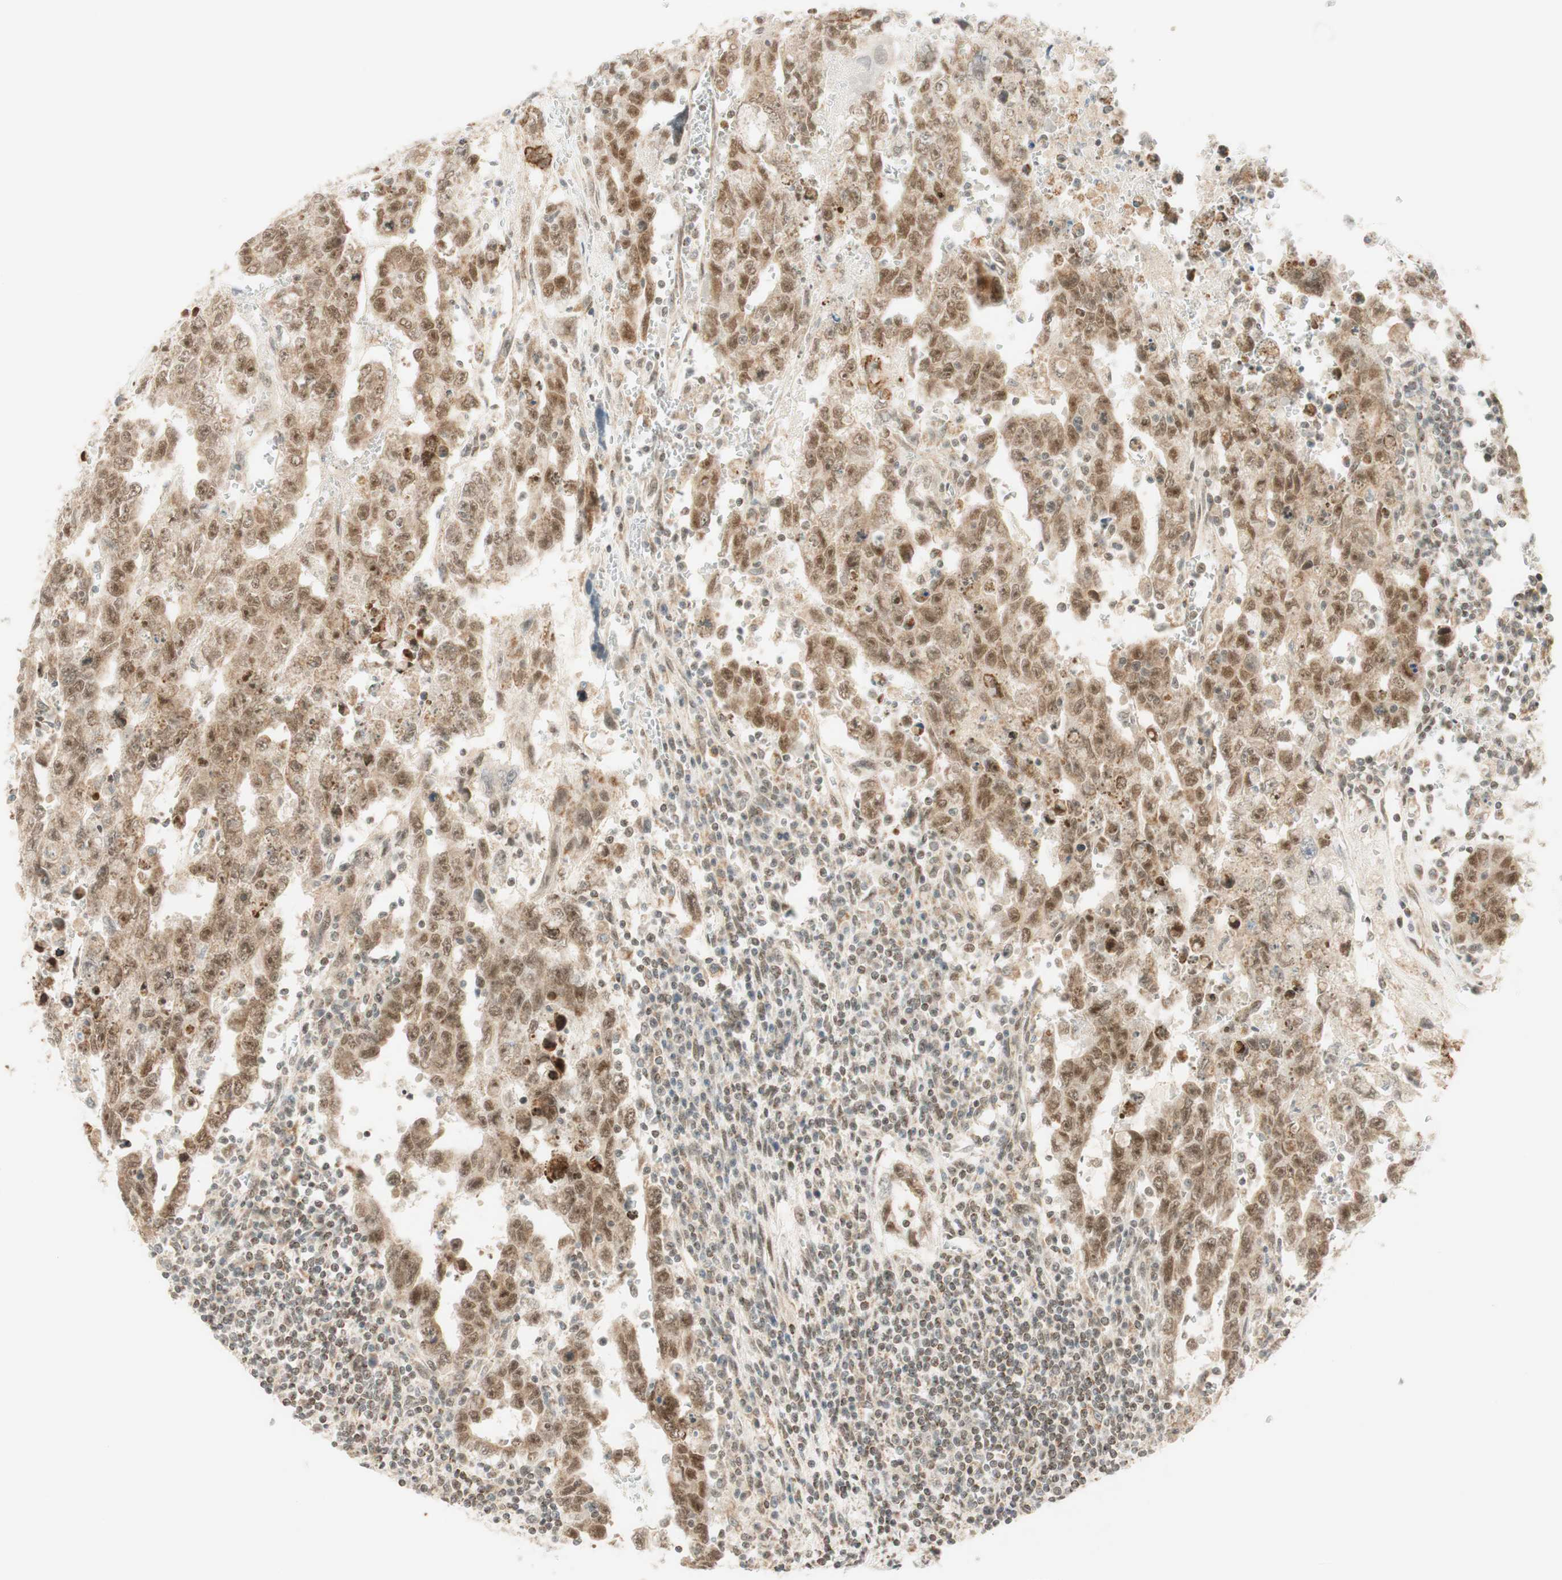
{"staining": {"intensity": "moderate", "quantity": ">75%", "location": "nuclear"}, "tissue": "testis cancer", "cell_type": "Tumor cells", "image_type": "cancer", "snomed": [{"axis": "morphology", "description": "Carcinoma, Embryonal, NOS"}, {"axis": "topography", "description": "Testis"}], "caption": "Protein staining displays moderate nuclear expression in about >75% of tumor cells in embryonal carcinoma (testis). (IHC, brightfield microscopy, high magnification).", "gene": "ZNF782", "patient": {"sex": "male", "age": 28}}